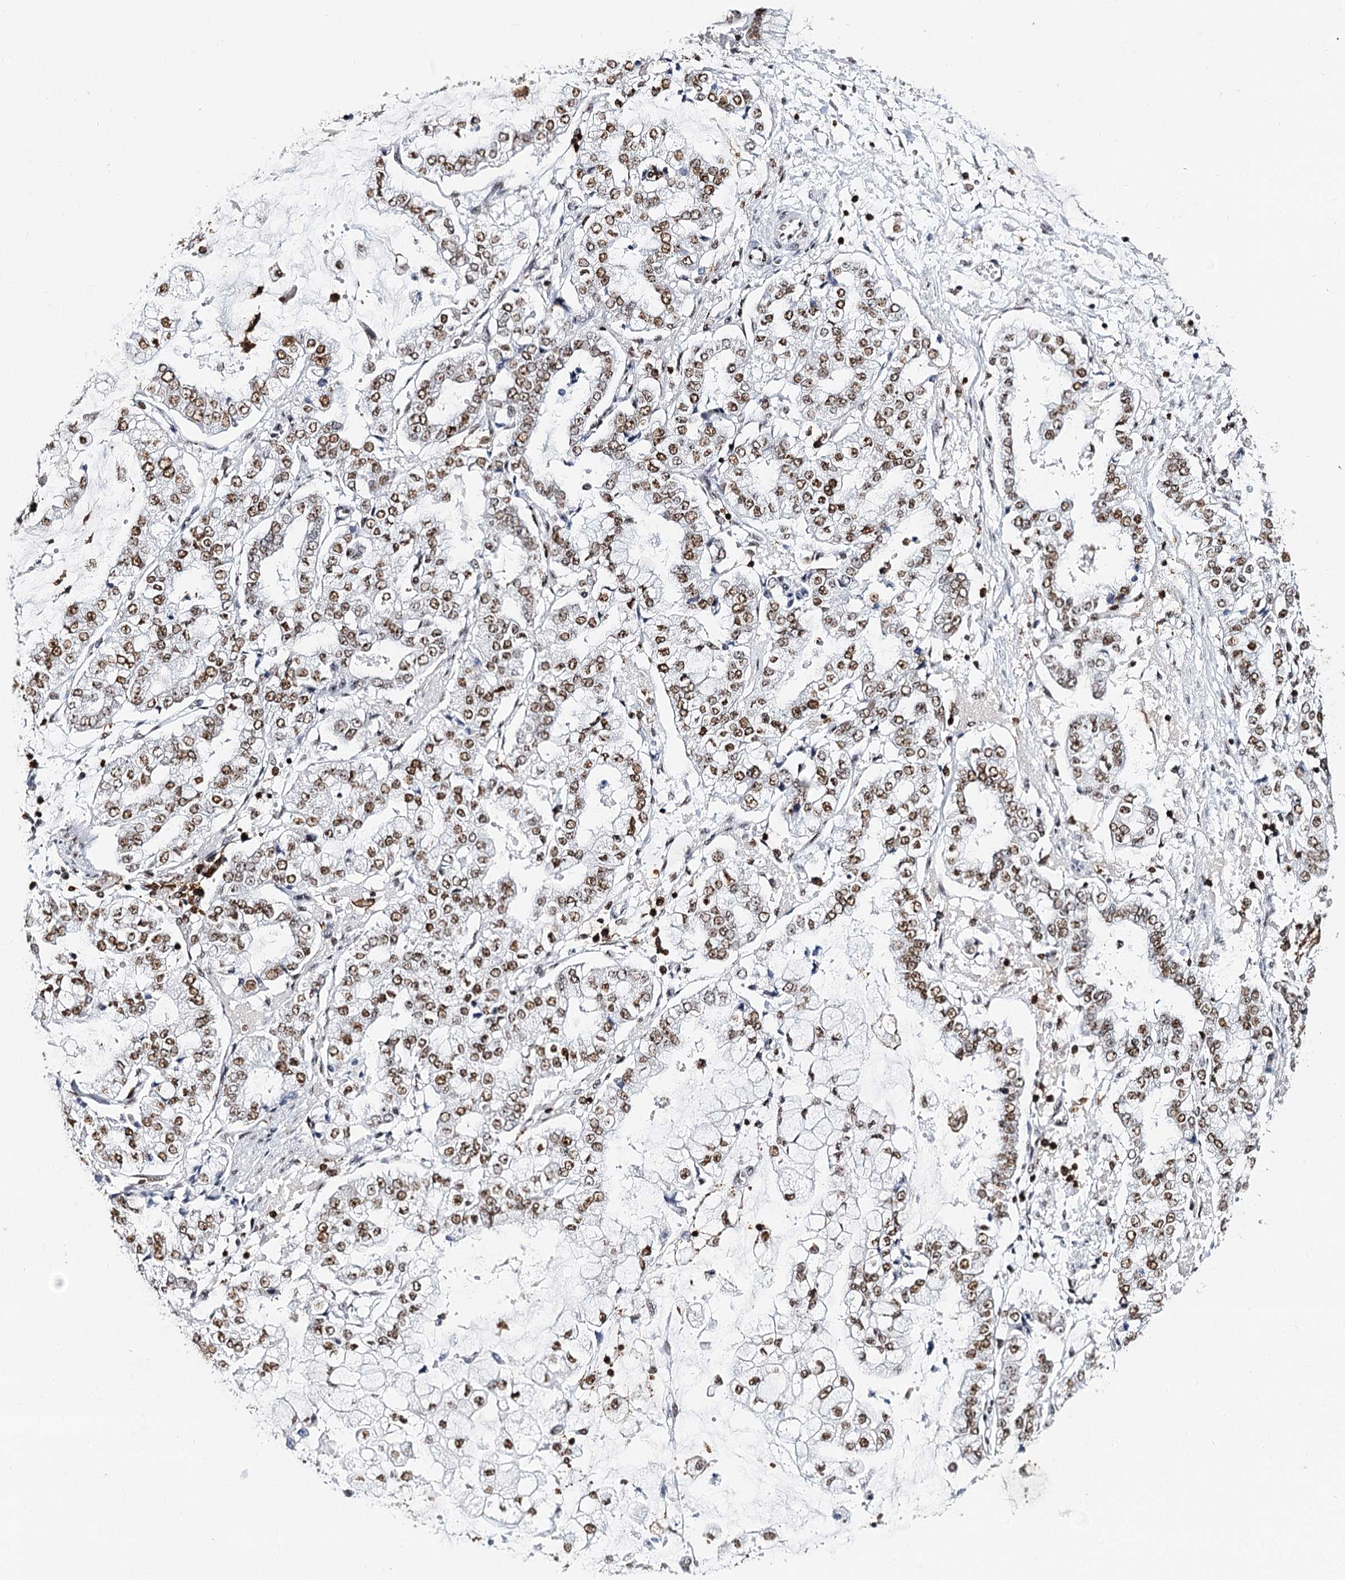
{"staining": {"intensity": "moderate", "quantity": ">75%", "location": "nuclear"}, "tissue": "stomach cancer", "cell_type": "Tumor cells", "image_type": "cancer", "snomed": [{"axis": "morphology", "description": "Adenocarcinoma, NOS"}, {"axis": "topography", "description": "Stomach"}], "caption": "Stomach cancer (adenocarcinoma) stained with DAB IHC shows medium levels of moderate nuclear expression in approximately >75% of tumor cells.", "gene": "BARD1", "patient": {"sex": "male", "age": 76}}